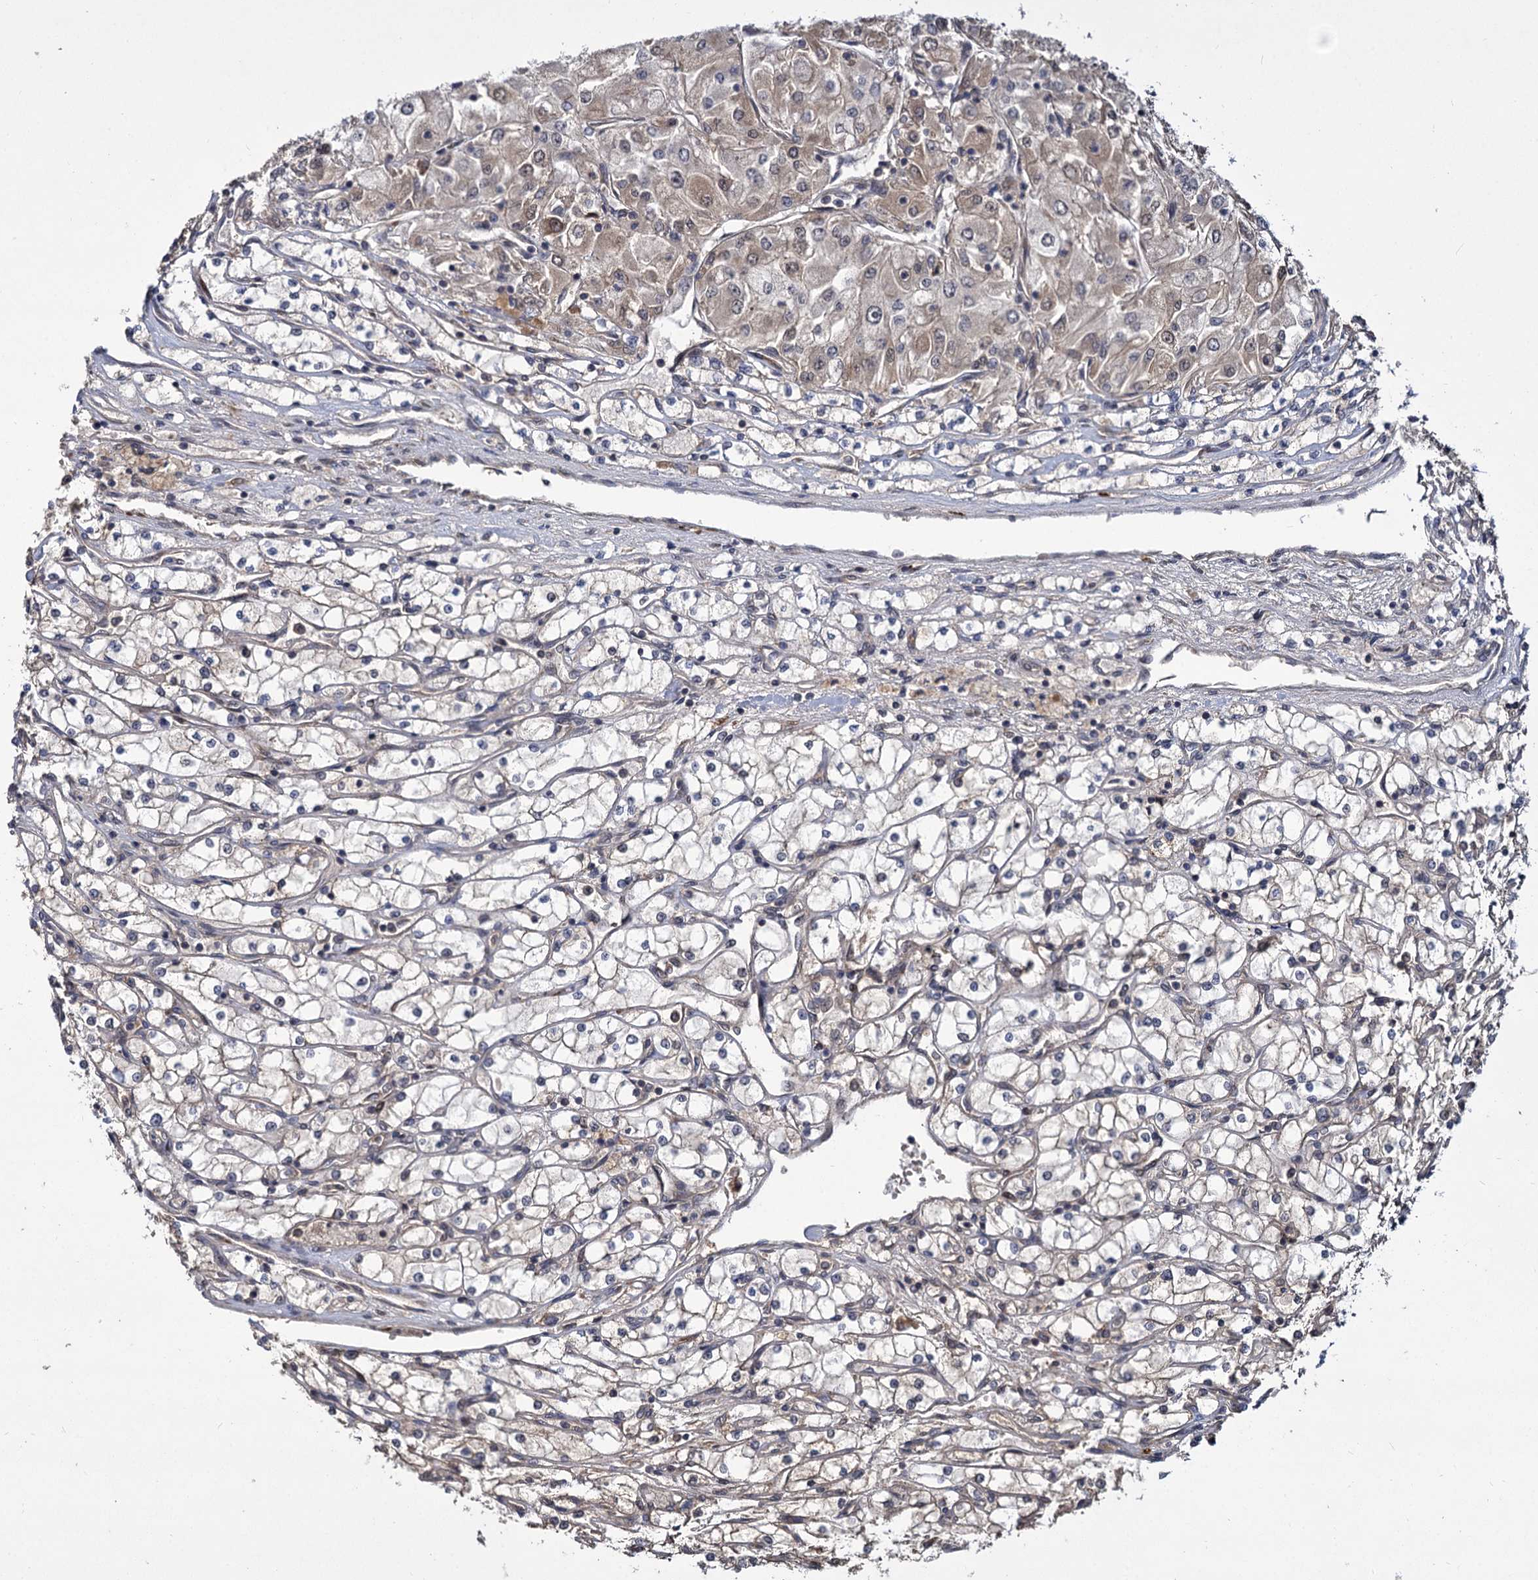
{"staining": {"intensity": "weak", "quantity": "25%-75%", "location": "cytoplasmic/membranous"}, "tissue": "renal cancer", "cell_type": "Tumor cells", "image_type": "cancer", "snomed": [{"axis": "morphology", "description": "Adenocarcinoma, NOS"}, {"axis": "topography", "description": "Kidney"}], "caption": "Immunohistochemistry (IHC) histopathology image of human renal adenocarcinoma stained for a protein (brown), which displays low levels of weak cytoplasmic/membranous expression in about 25%-75% of tumor cells.", "gene": "INPPL1", "patient": {"sex": "male", "age": 80}}